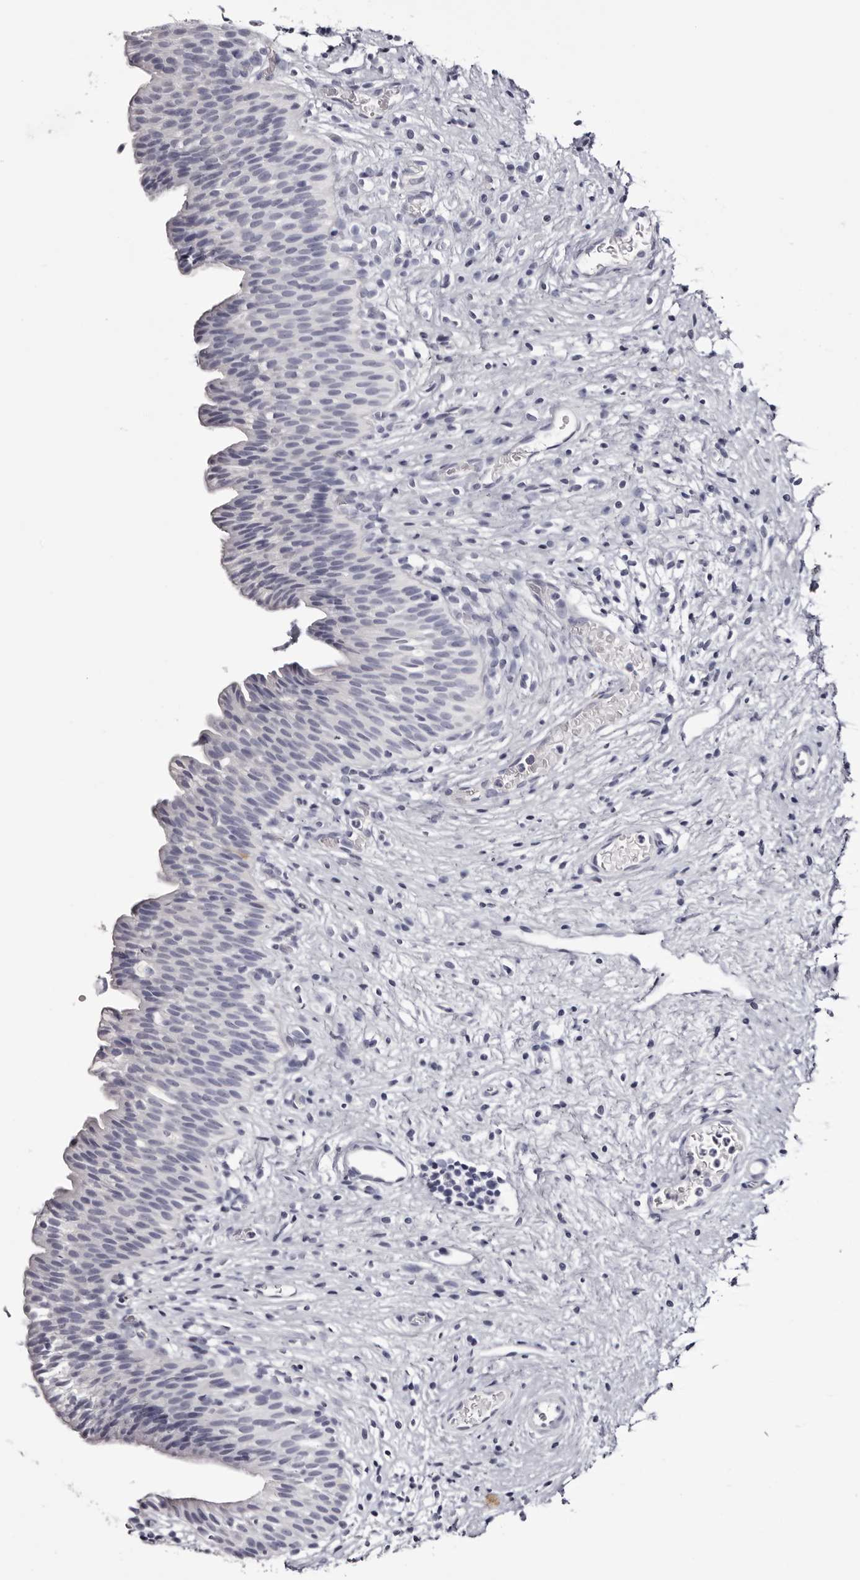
{"staining": {"intensity": "negative", "quantity": "none", "location": "none"}, "tissue": "urinary bladder", "cell_type": "Urothelial cells", "image_type": "normal", "snomed": [{"axis": "morphology", "description": "Normal tissue, NOS"}, {"axis": "topography", "description": "Urinary bladder"}], "caption": "The micrograph shows no significant positivity in urothelial cells of urinary bladder.", "gene": "CA6", "patient": {"sex": "male", "age": 1}}